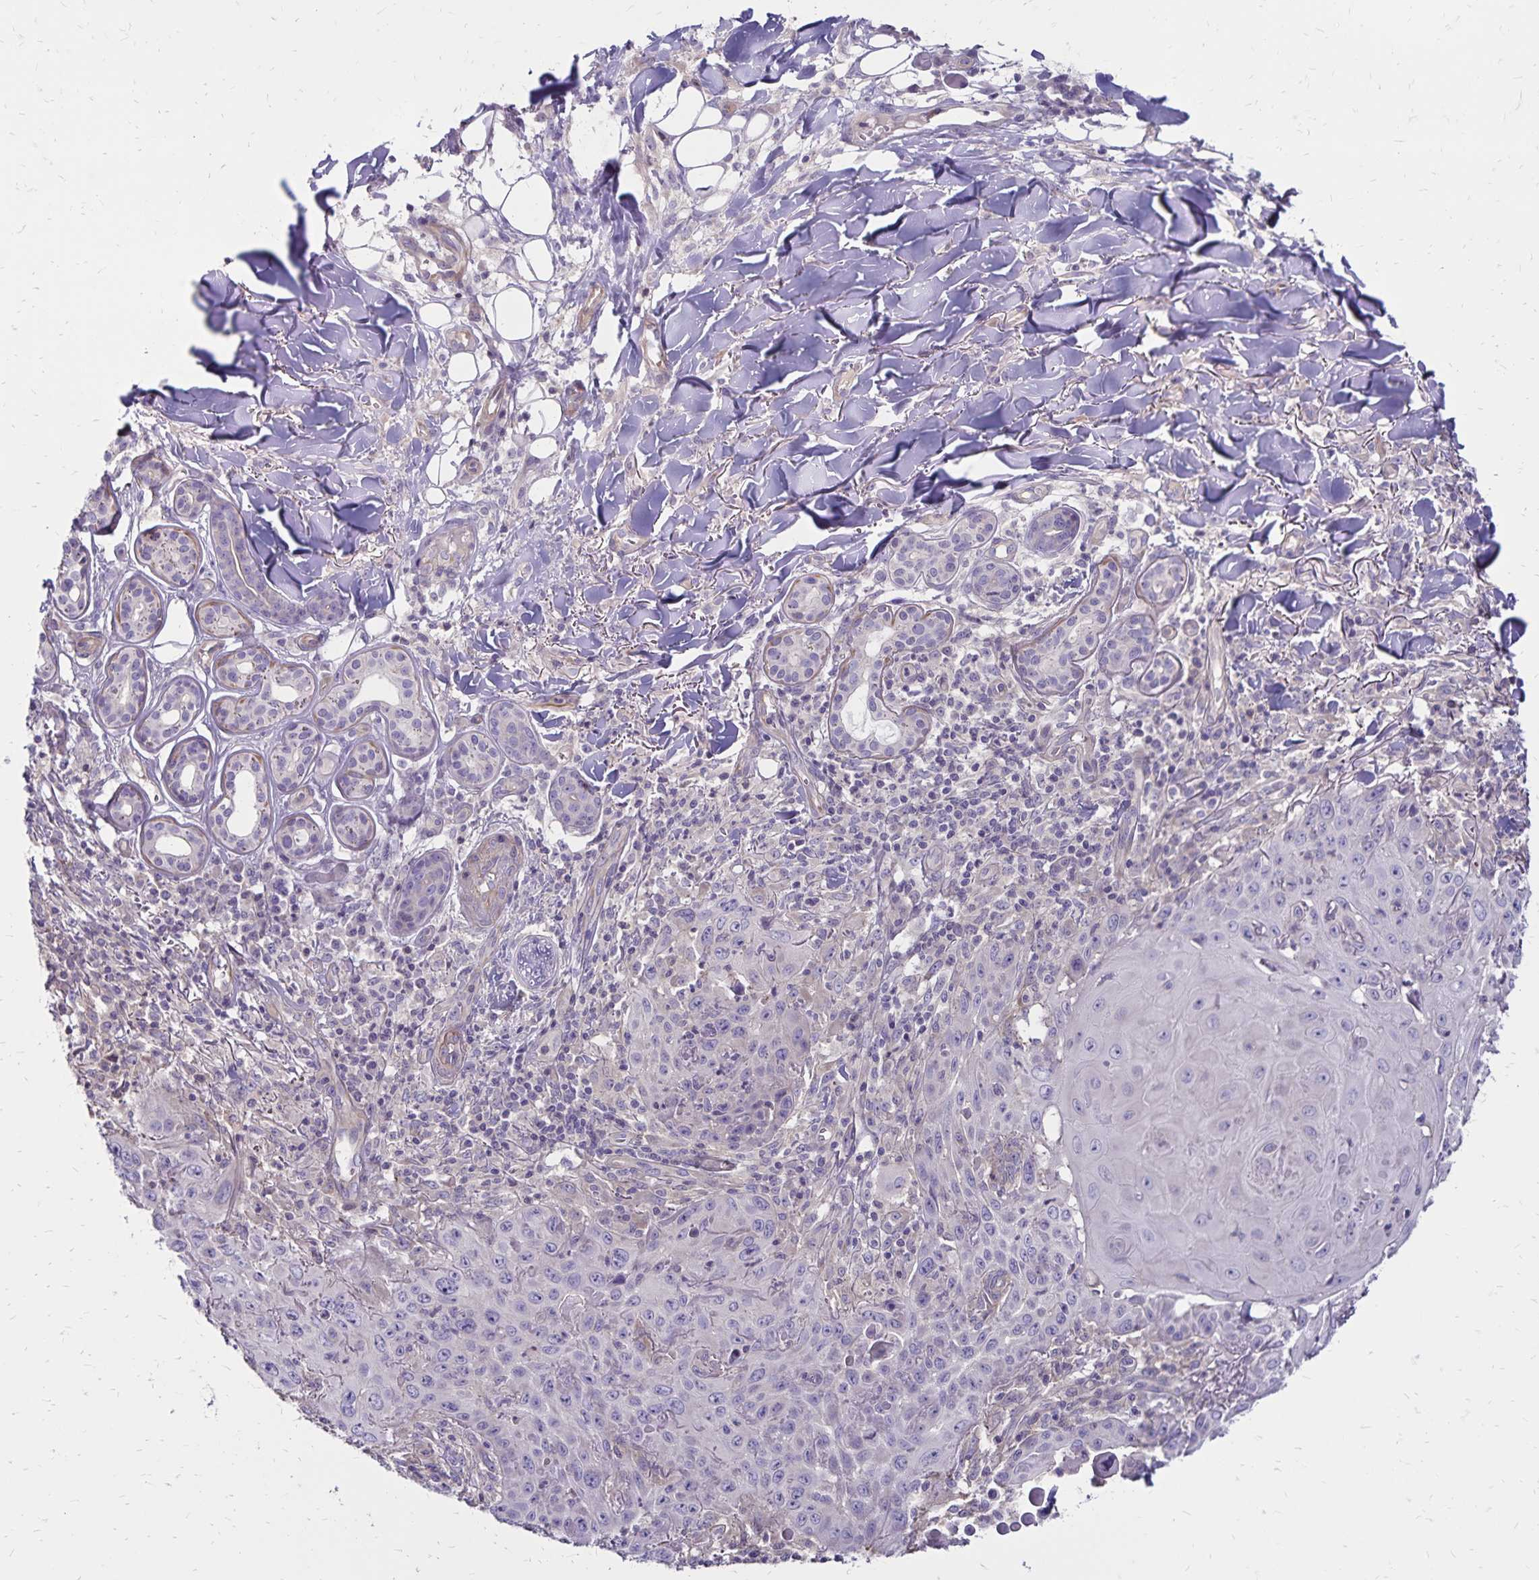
{"staining": {"intensity": "negative", "quantity": "none", "location": "none"}, "tissue": "skin cancer", "cell_type": "Tumor cells", "image_type": "cancer", "snomed": [{"axis": "morphology", "description": "Squamous cell carcinoma, NOS"}, {"axis": "topography", "description": "Skin"}], "caption": "IHC micrograph of neoplastic tissue: human squamous cell carcinoma (skin) stained with DAB (3,3'-diaminobenzidine) demonstrates no significant protein staining in tumor cells.", "gene": "FSD1", "patient": {"sex": "male", "age": 75}}